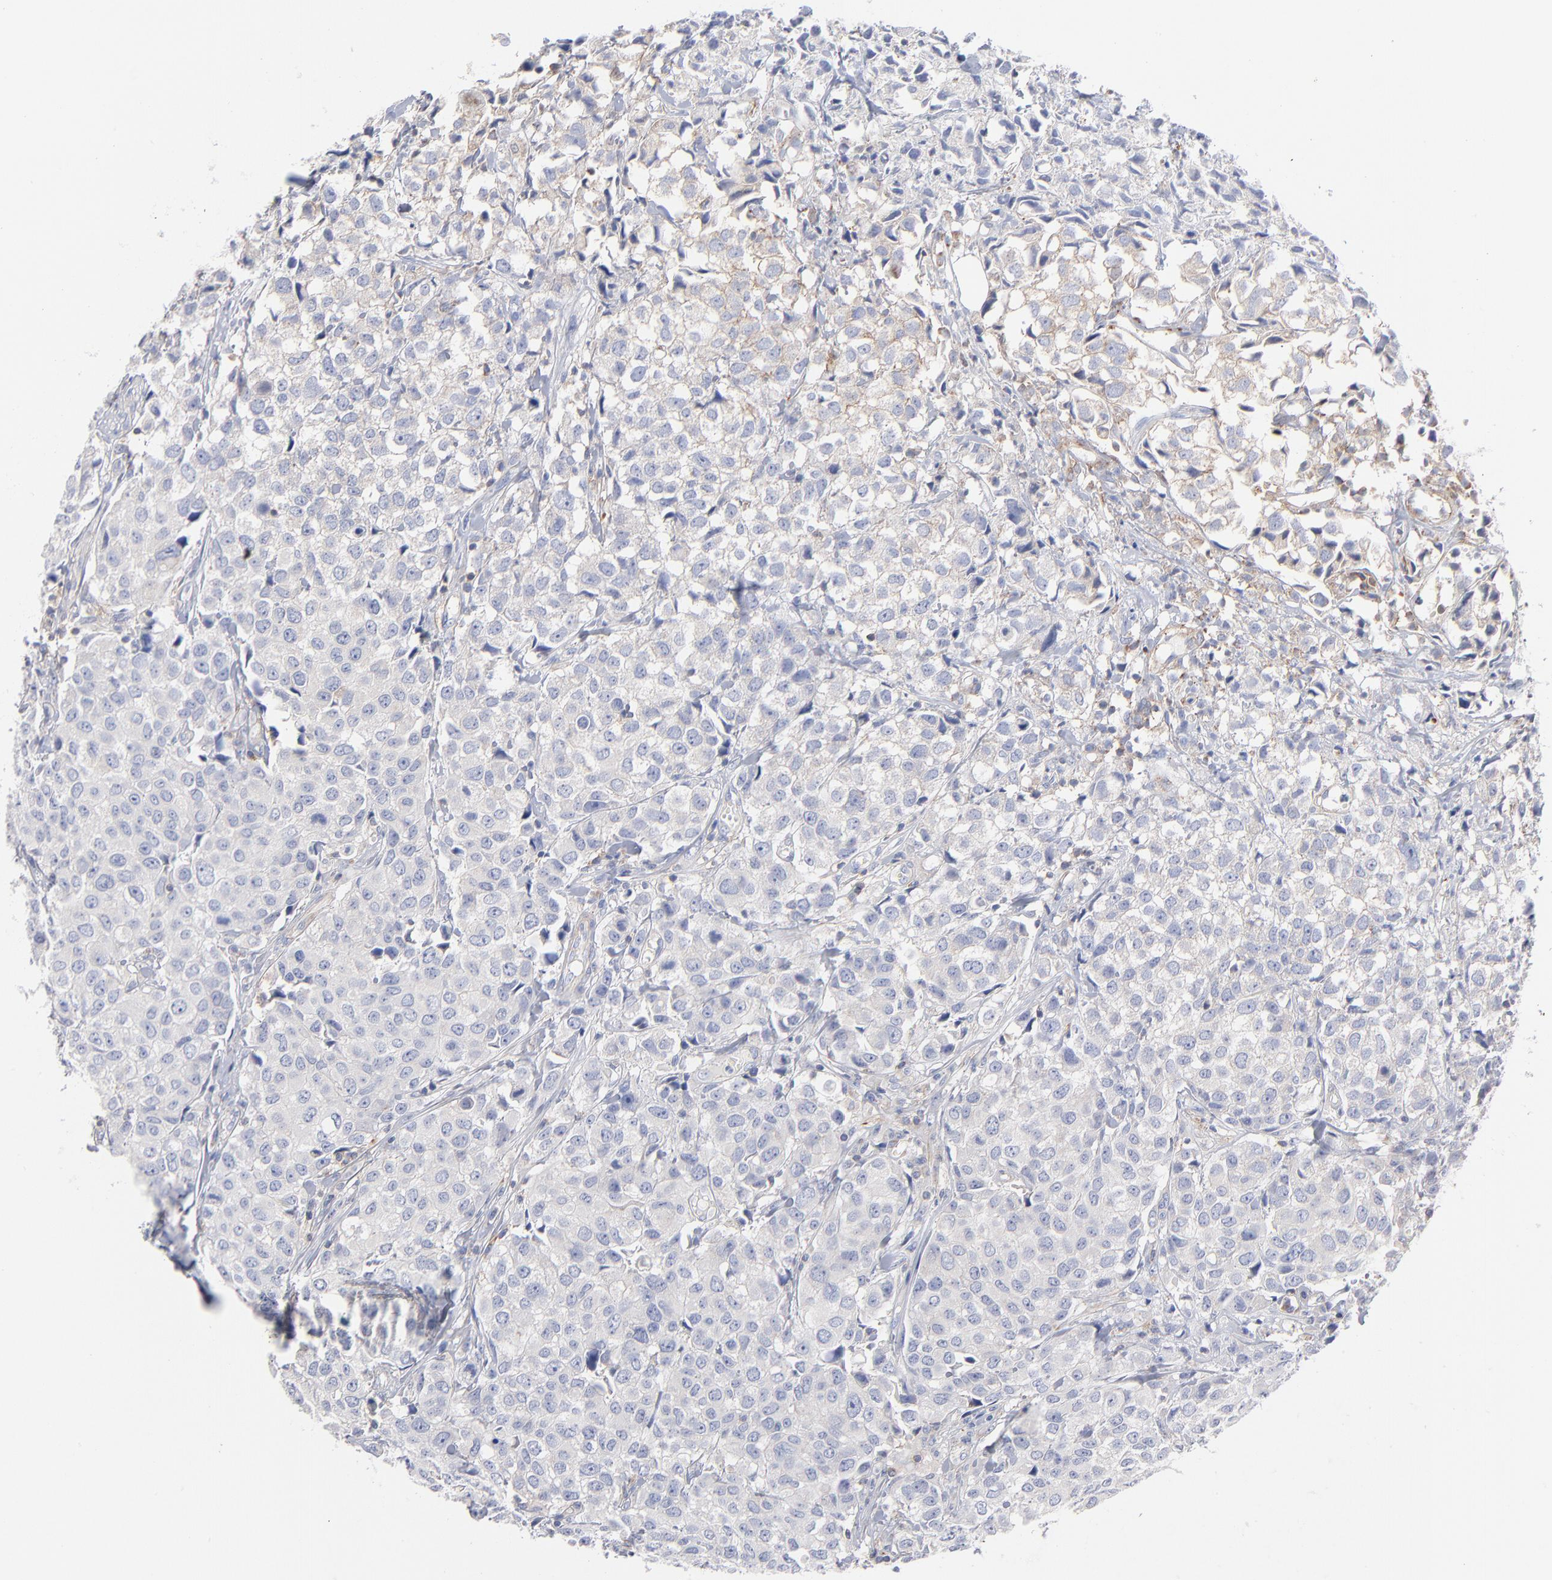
{"staining": {"intensity": "negative", "quantity": "none", "location": "none"}, "tissue": "urothelial cancer", "cell_type": "Tumor cells", "image_type": "cancer", "snomed": [{"axis": "morphology", "description": "Urothelial carcinoma, High grade"}, {"axis": "topography", "description": "Urinary bladder"}], "caption": "Immunohistochemistry of urothelial cancer shows no positivity in tumor cells. Brightfield microscopy of immunohistochemistry stained with DAB (3,3'-diaminobenzidine) (brown) and hematoxylin (blue), captured at high magnification.", "gene": "SEPTIN6", "patient": {"sex": "female", "age": 75}}